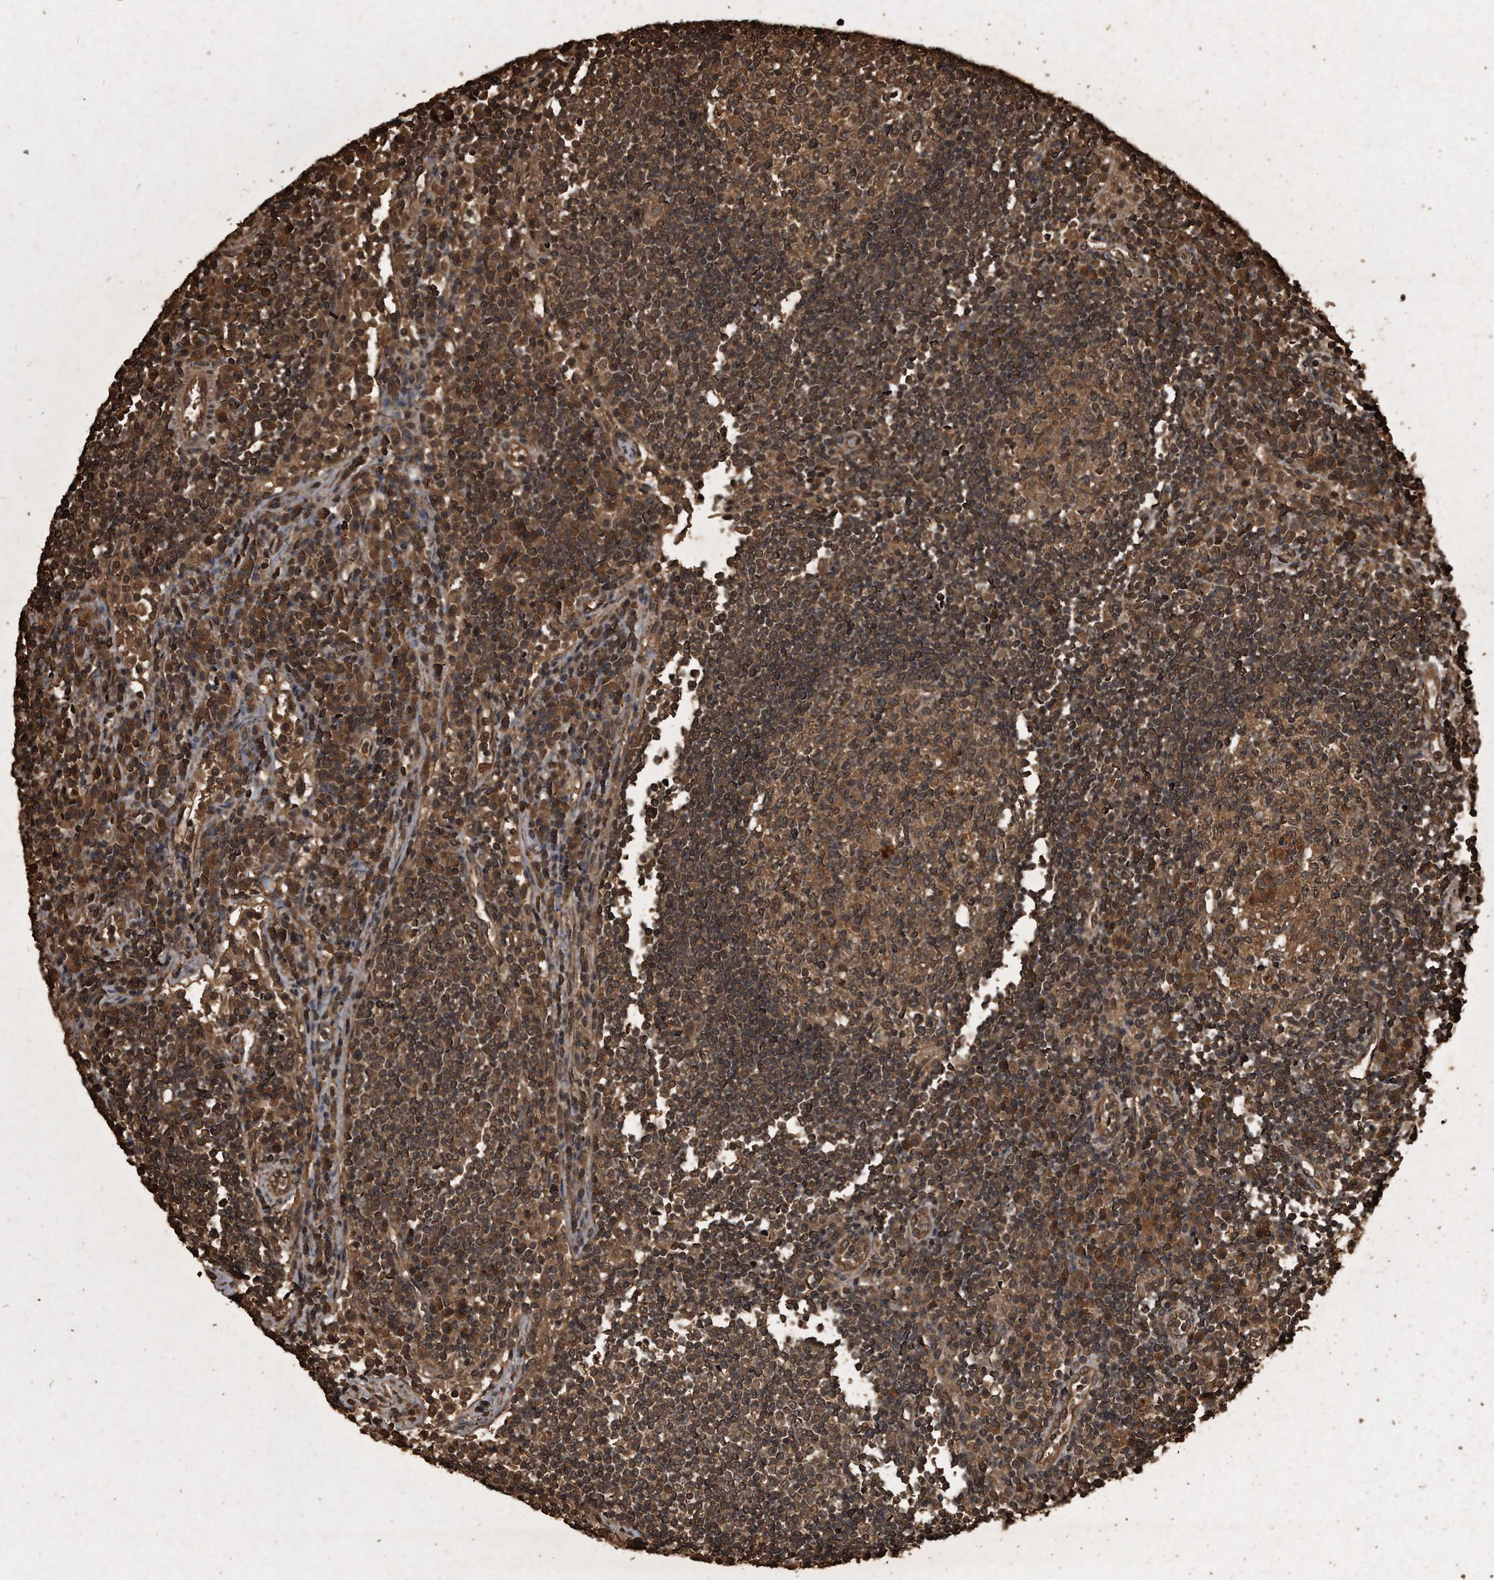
{"staining": {"intensity": "moderate", "quantity": ">75%", "location": "cytoplasmic/membranous,nuclear"}, "tissue": "lymph node", "cell_type": "Germinal center cells", "image_type": "normal", "snomed": [{"axis": "morphology", "description": "Normal tissue, NOS"}, {"axis": "topography", "description": "Lymph node"}], "caption": "Moderate cytoplasmic/membranous,nuclear protein staining is identified in about >75% of germinal center cells in lymph node. The staining is performed using DAB brown chromogen to label protein expression. The nuclei are counter-stained blue using hematoxylin.", "gene": "CFLAR", "patient": {"sex": "female", "age": 53}}